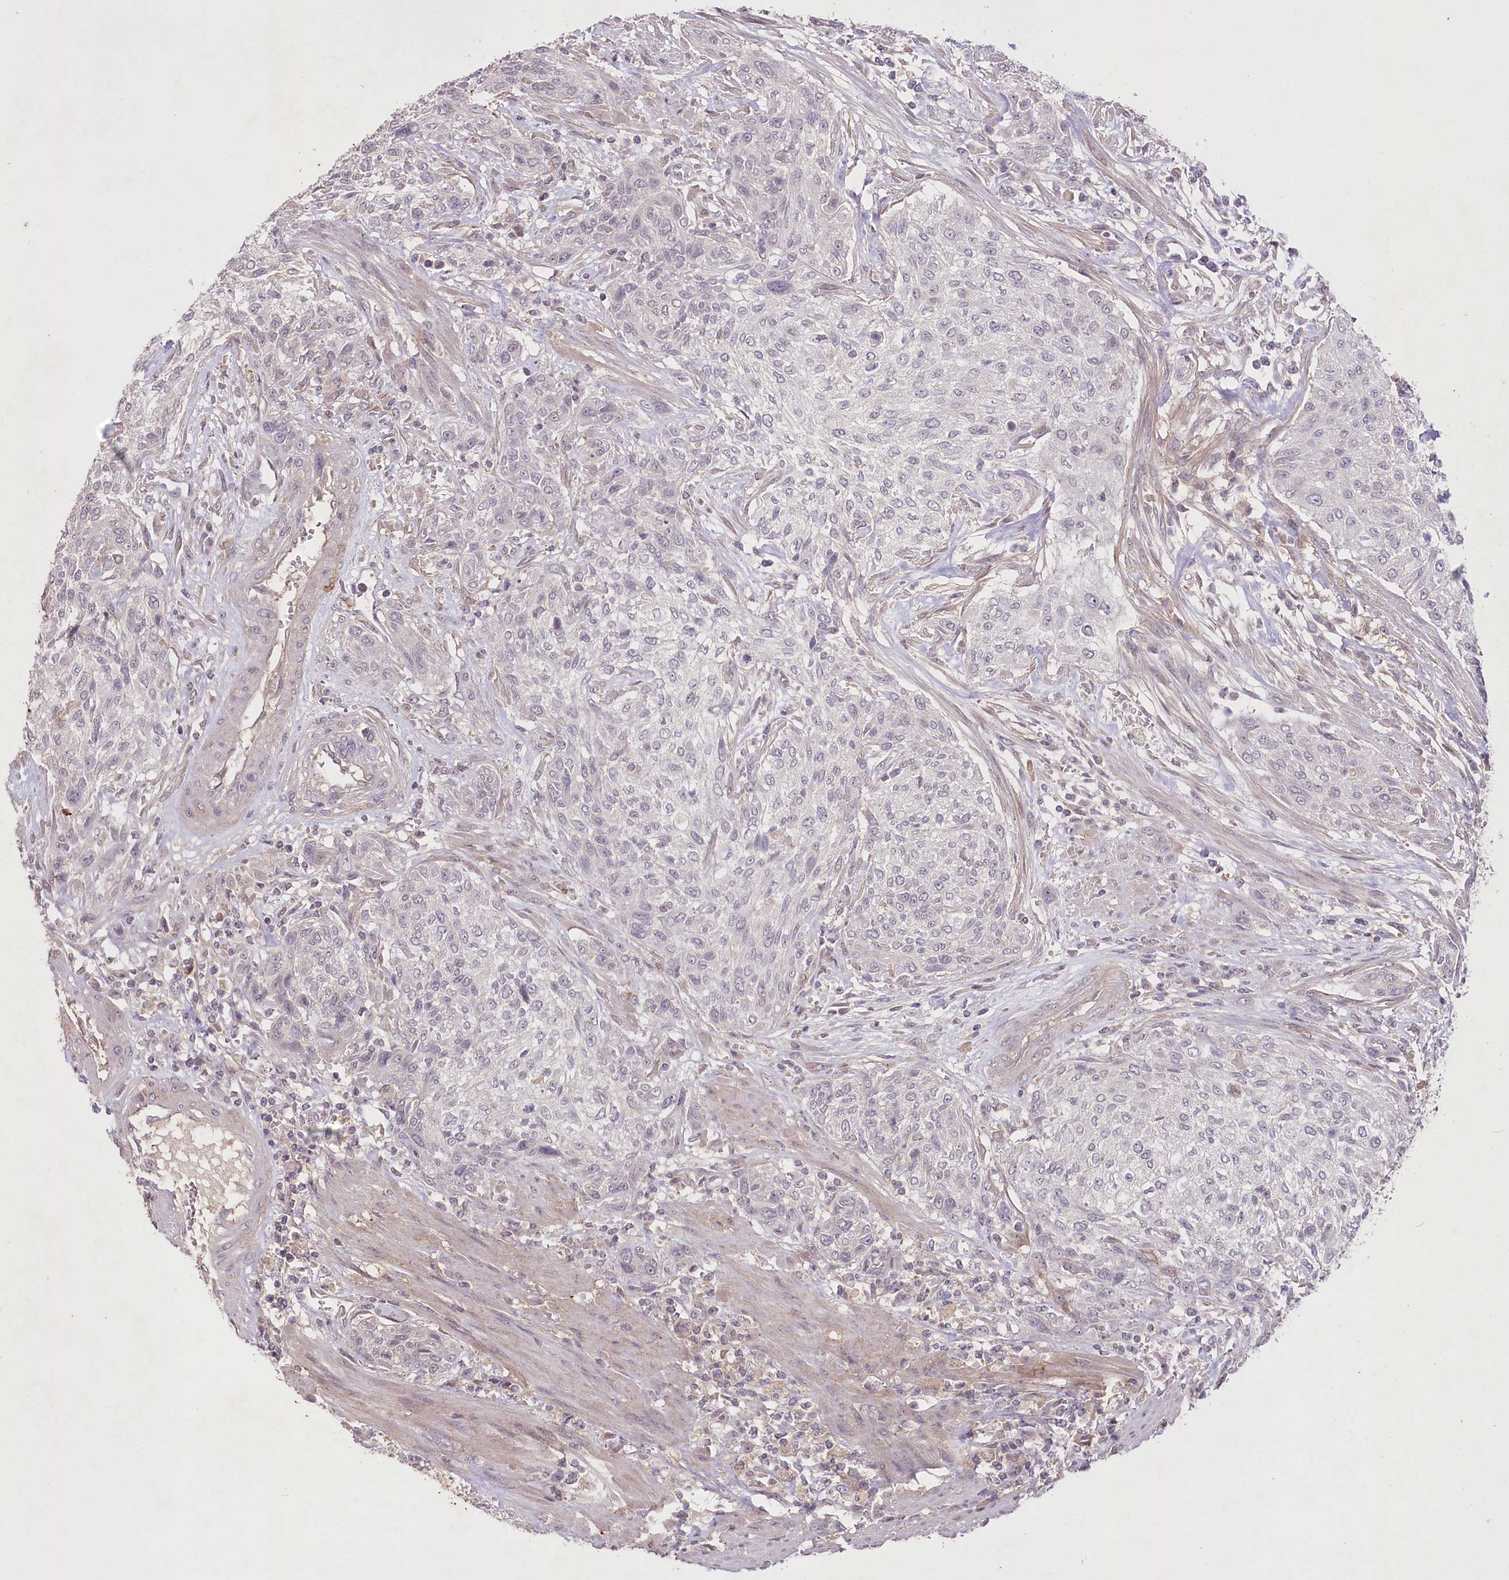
{"staining": {"intensity": "negative", "quantity": "none", "location": "none"}, "tissue": "urothelial cancer", "cell_type": "Tumor cells", "image_type": "cancer", "snomed": [{"axis": "morphology", "description": "Normal tissue, NOS"}, {"axis": "morphology", "description": "Urothelial carcinoma, NOS"}, {"axis": "topography", "description": "Urinary bladder"}, {"axis": "topography", "description": "Peripheral nerve tissue"}], "caption": "IHC of urothelial cancer shows no positivity in tumor cells.", "gene": "ENPP1", "patient": {"sex": "male", "age": 35}}